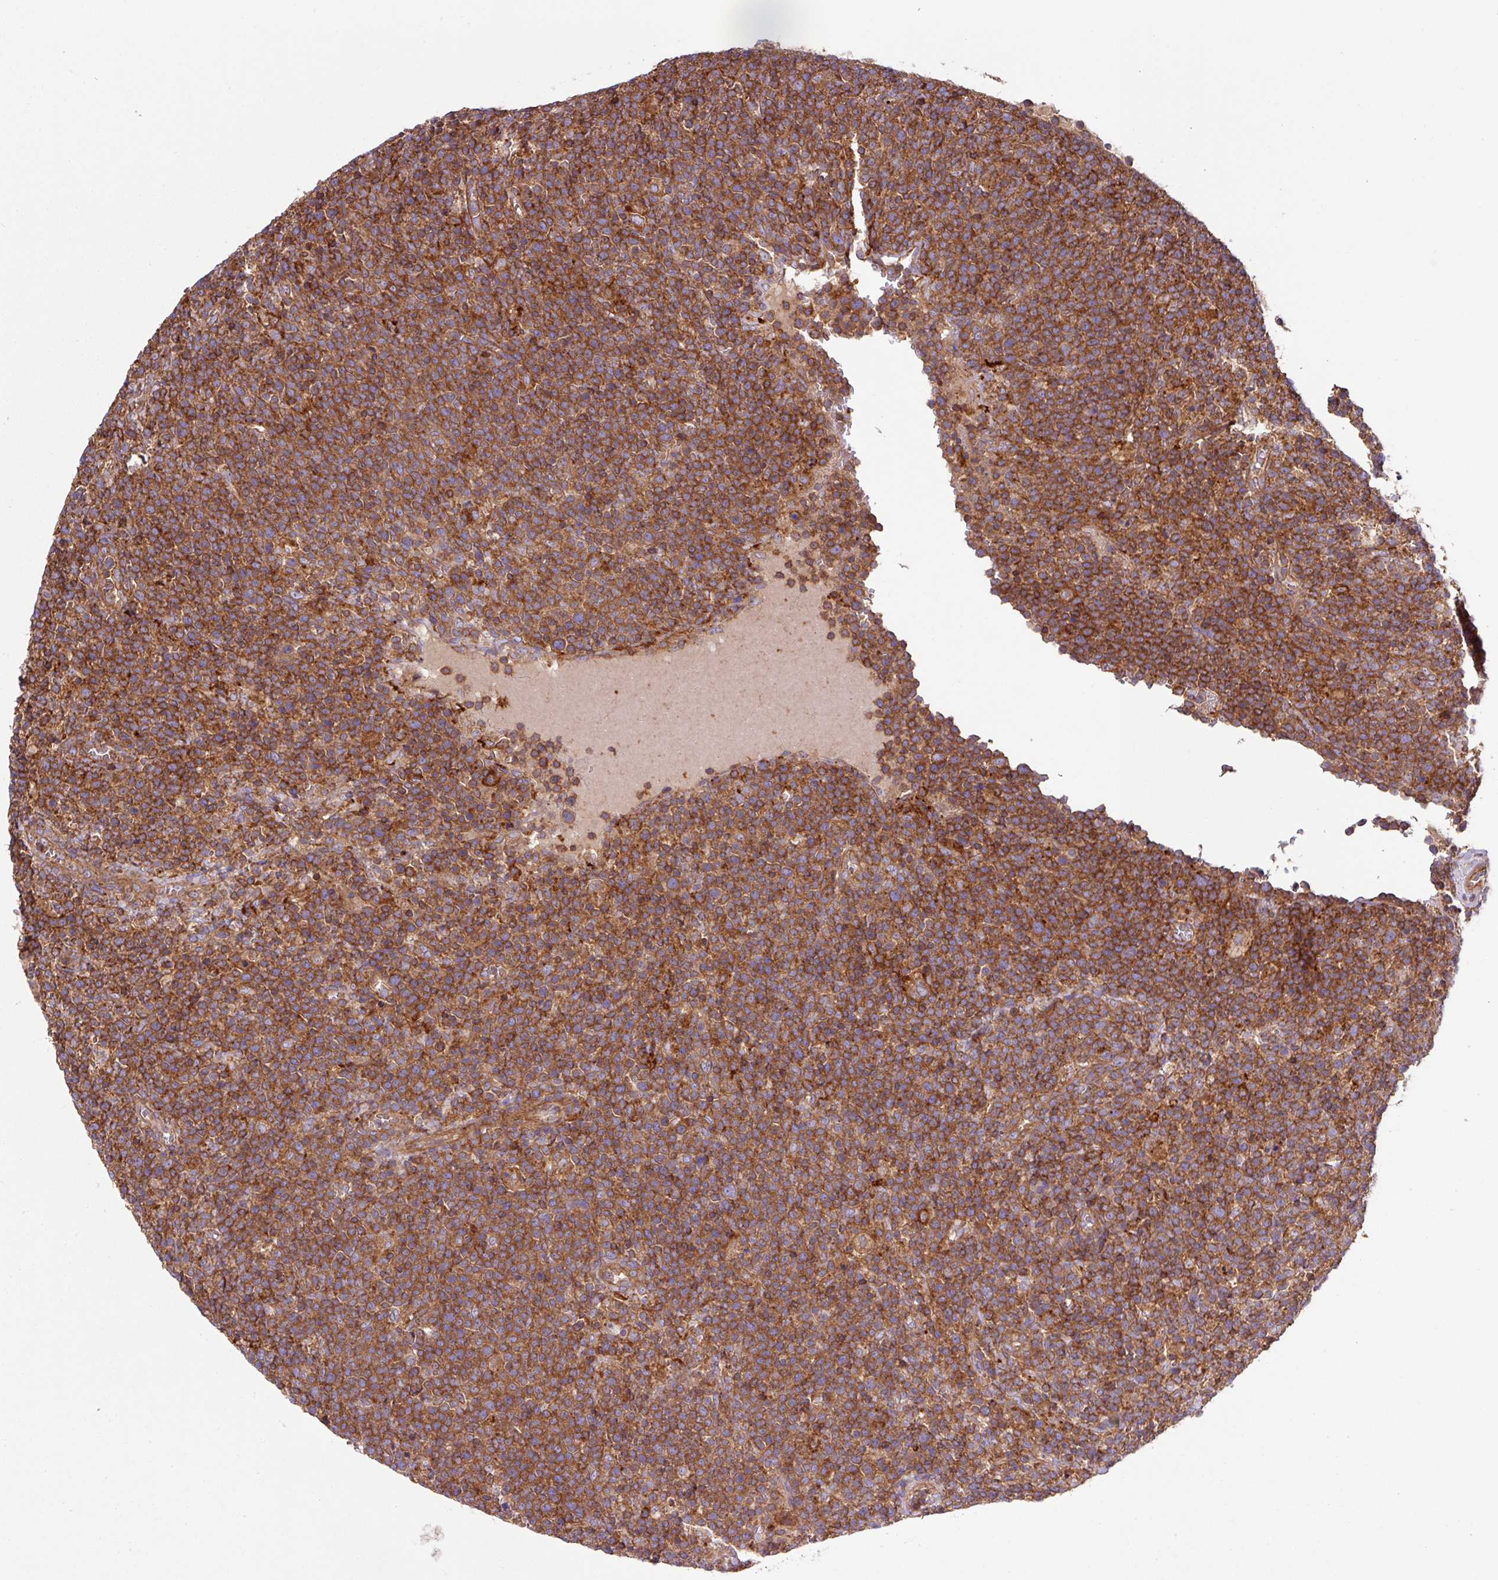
{"staining": {"intensity": "strong", "quantity": ">75%", "location": "cytoplasmic/membranous"}, "tissue": "lymphoma", "cell_type": "Tumor cells", "image_type": "cancer", "snomed": [{"axis": "morphology", "description": "Malignant lymphoma, non-Hodgkin's type, High grade"}, {"axis": "topography", "description": "Lymph node"}], "caption": "Lymphoma stained for a protein (brown) displays strong cytoplasmic/membranous positive staining in about >75% of tumor cells.", "gene": "RIC1", "patient": {"sex": "male", "age": 61}}